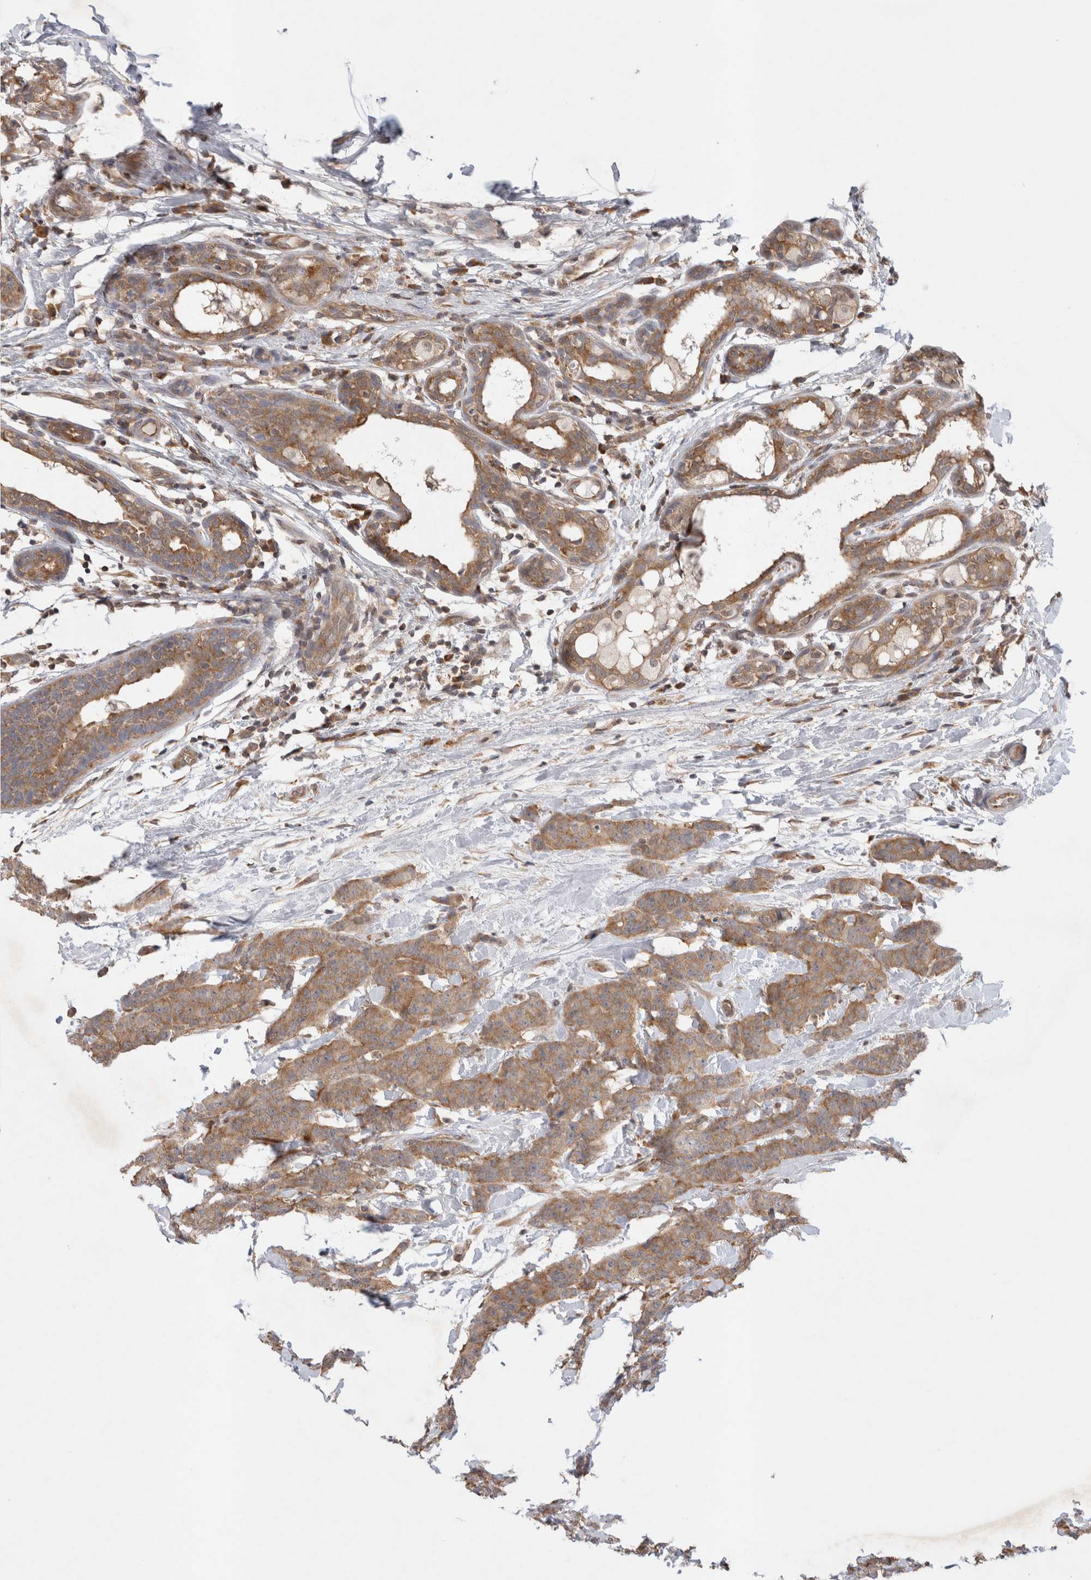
{"staining": {"intensity": "moderate", "quantity": ">75%", "location": "cytoplasmic/membranous"}, "tissue": "breast cancer", "cell_type": "Tumor cells", "image_type": "cancer", "snomed": [{"axis": "morphology", "description": "Normal tissue, NOS"}, {"axis": "morphology", "description": "Duct carcinoma"}, {"axis": "topography", "description": "Breast"}], "caption": "Tumor cells exhibit medium levels of moderate cytoplasmic/membranous staining in approximately >75% of cells in breast cancer.", "gene": "EIF3E", "patient": {"sex": "female", "age": 40}}